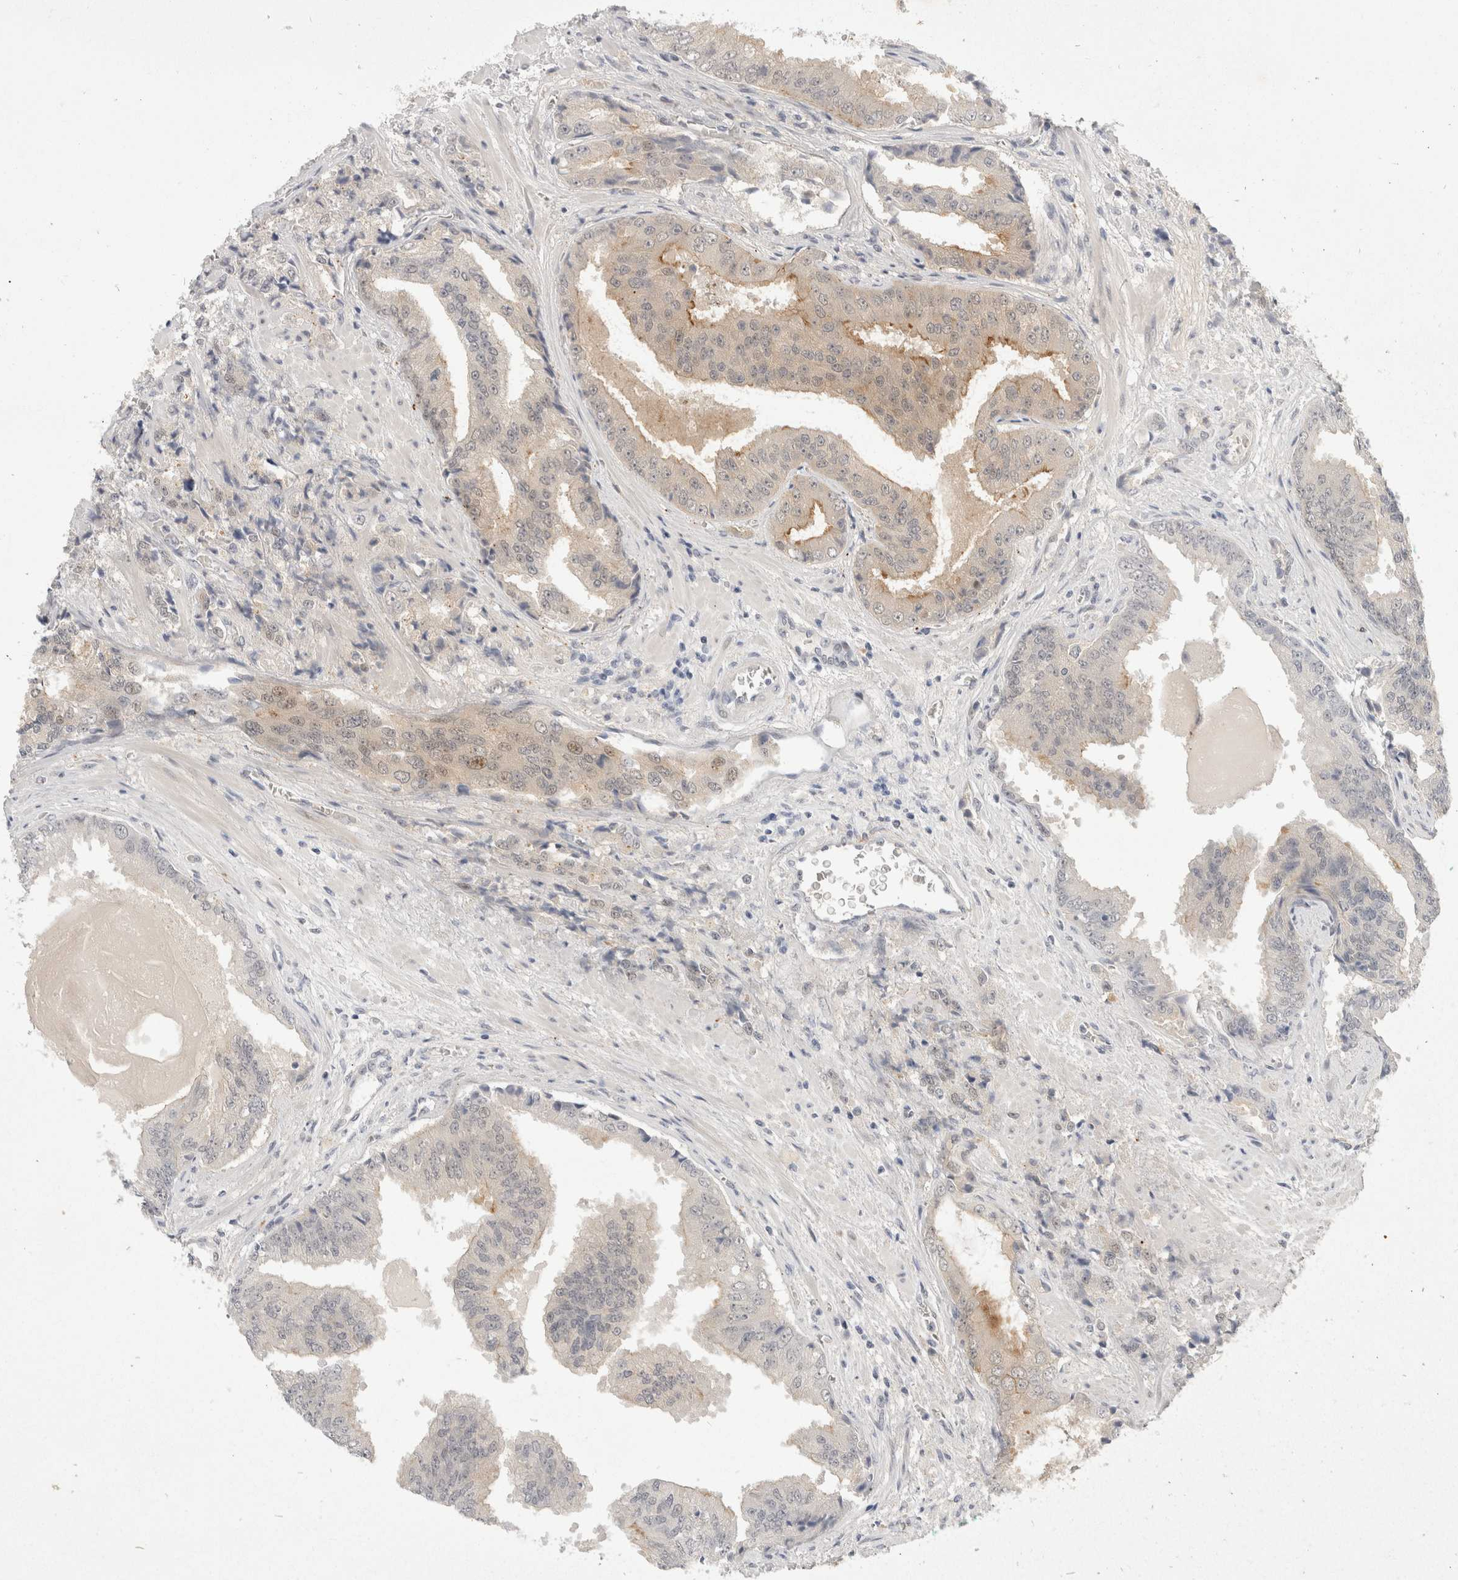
{"staining": {"intensity": "moderate", "quantity": "<25%", "location": "cytoplasmic/membranous"}, "tissue": "prostate cancer", "cell_type": "Tumor cells", "image_type": "cancer", "snomed": [{"axis": "morphology", "description": "Adenocarcinoma, High grade"}, {"axis": "topography", "description": "Prostate"}], "caption": "This photomicrograph demonstrates immunohistochemistry staining of prostate cancer, with low moderate cytoplasmic/membranous staining in approximately <25% of tumor cells.", "gene": "TOM1L2", "patient": {"sex": "male", "age": 58}}